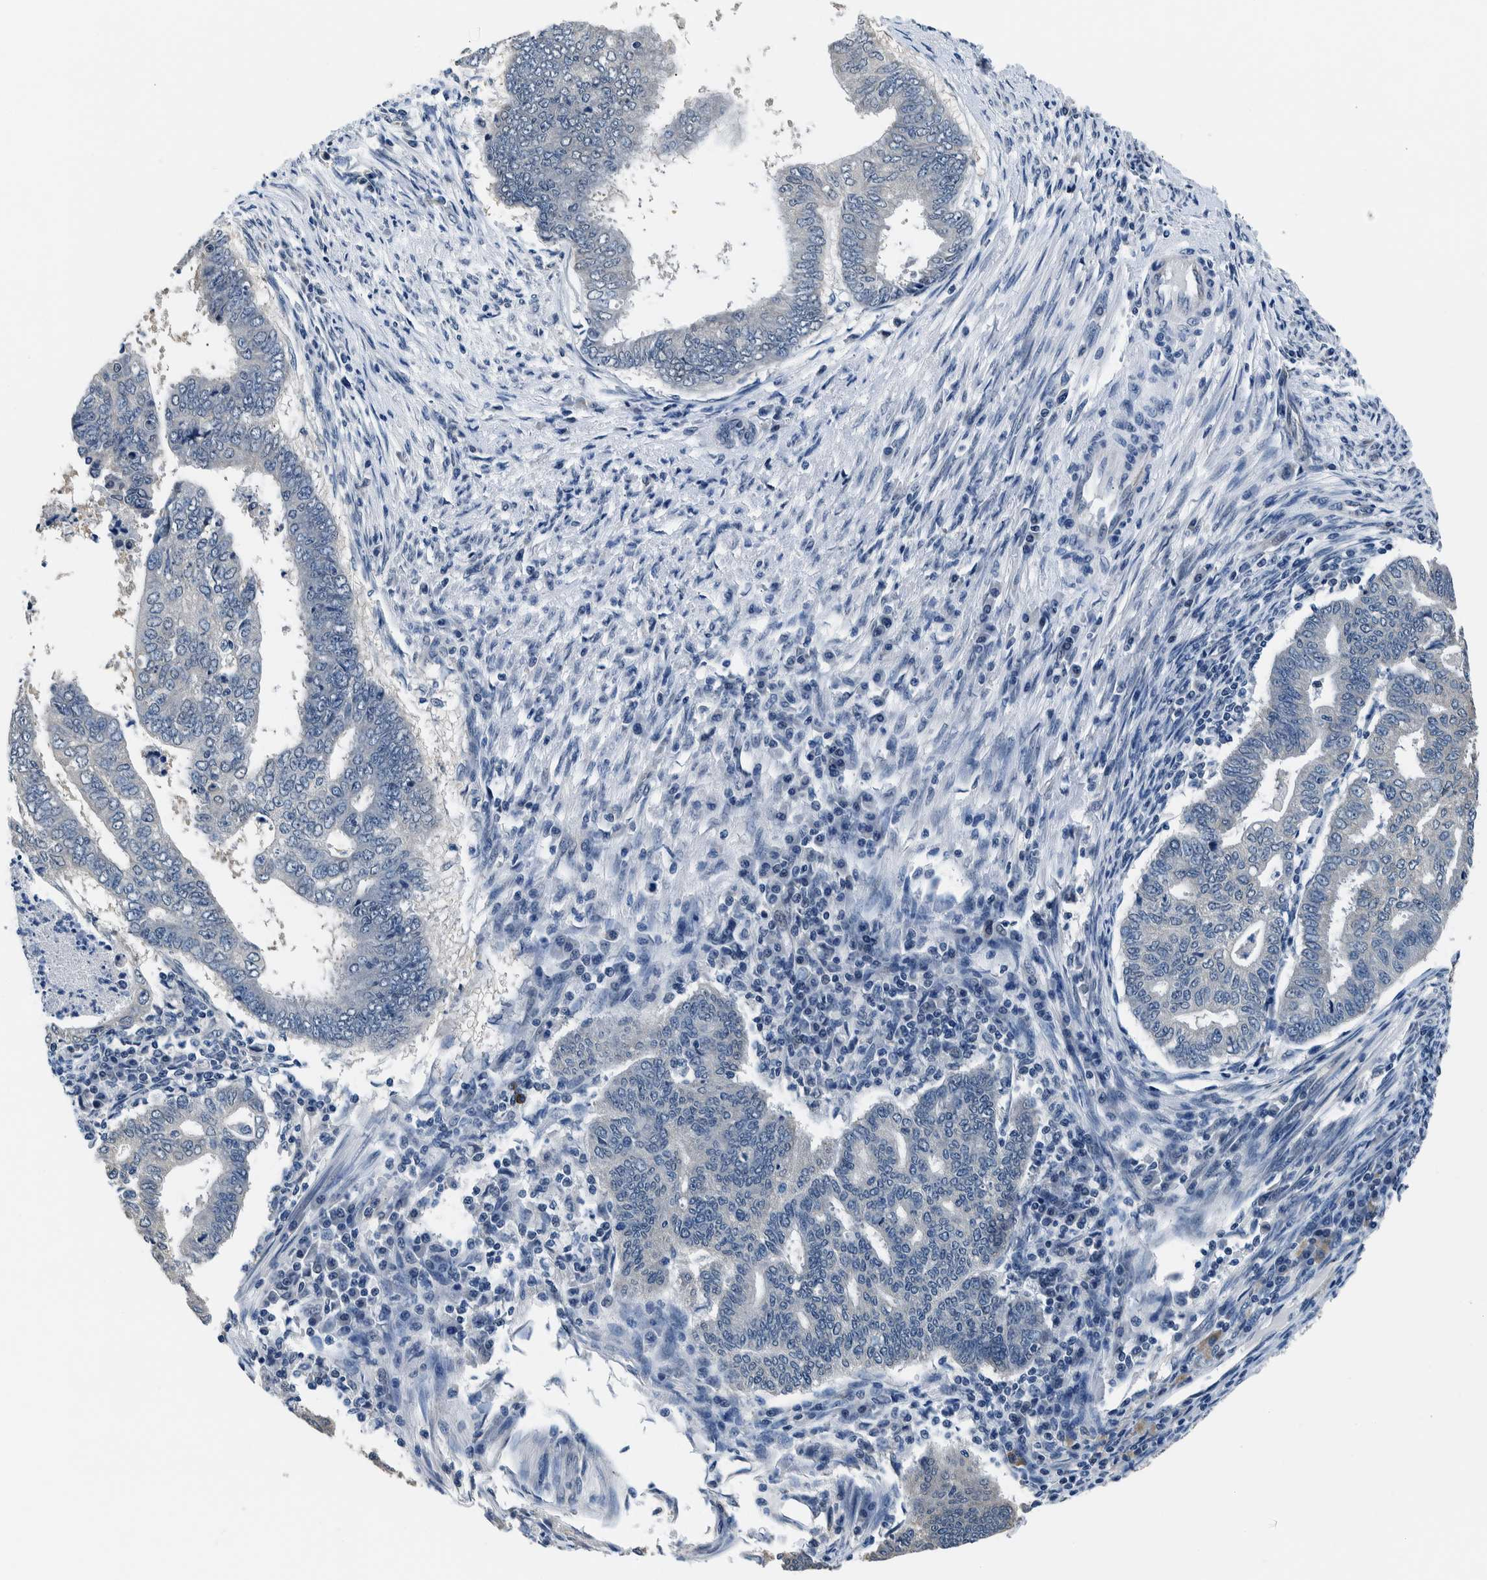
{"staining": {"intensity": "negative", "quantity": "none", "location": "none"}, "tissue": "endometrial cancer", "cell_type": "Tumor cells", "image_type": "cancer", "snomed": [{"axis": "morphology", "description": "Polyp, NOS"}, {"axis": "morphology", "description": "Adenocarcinoma, NOS"}, {"axis": "morphology", "description": "Adenoma, NOS"}, {"axis": "topography", "description": "Endometrium"}], "caption": "This histopathology image is of endometrial cancer (adenocarcinoma) stained with immunohistochemistry to label a protein in brown with the nuclei are counter-stained blue. There is no expression in tumor cells. (DAB (3,3'-diaminobenzidine) IHC, high magnification).", "gene": "NIBAN2", "patient": {"sex": "female", "age": 79}}